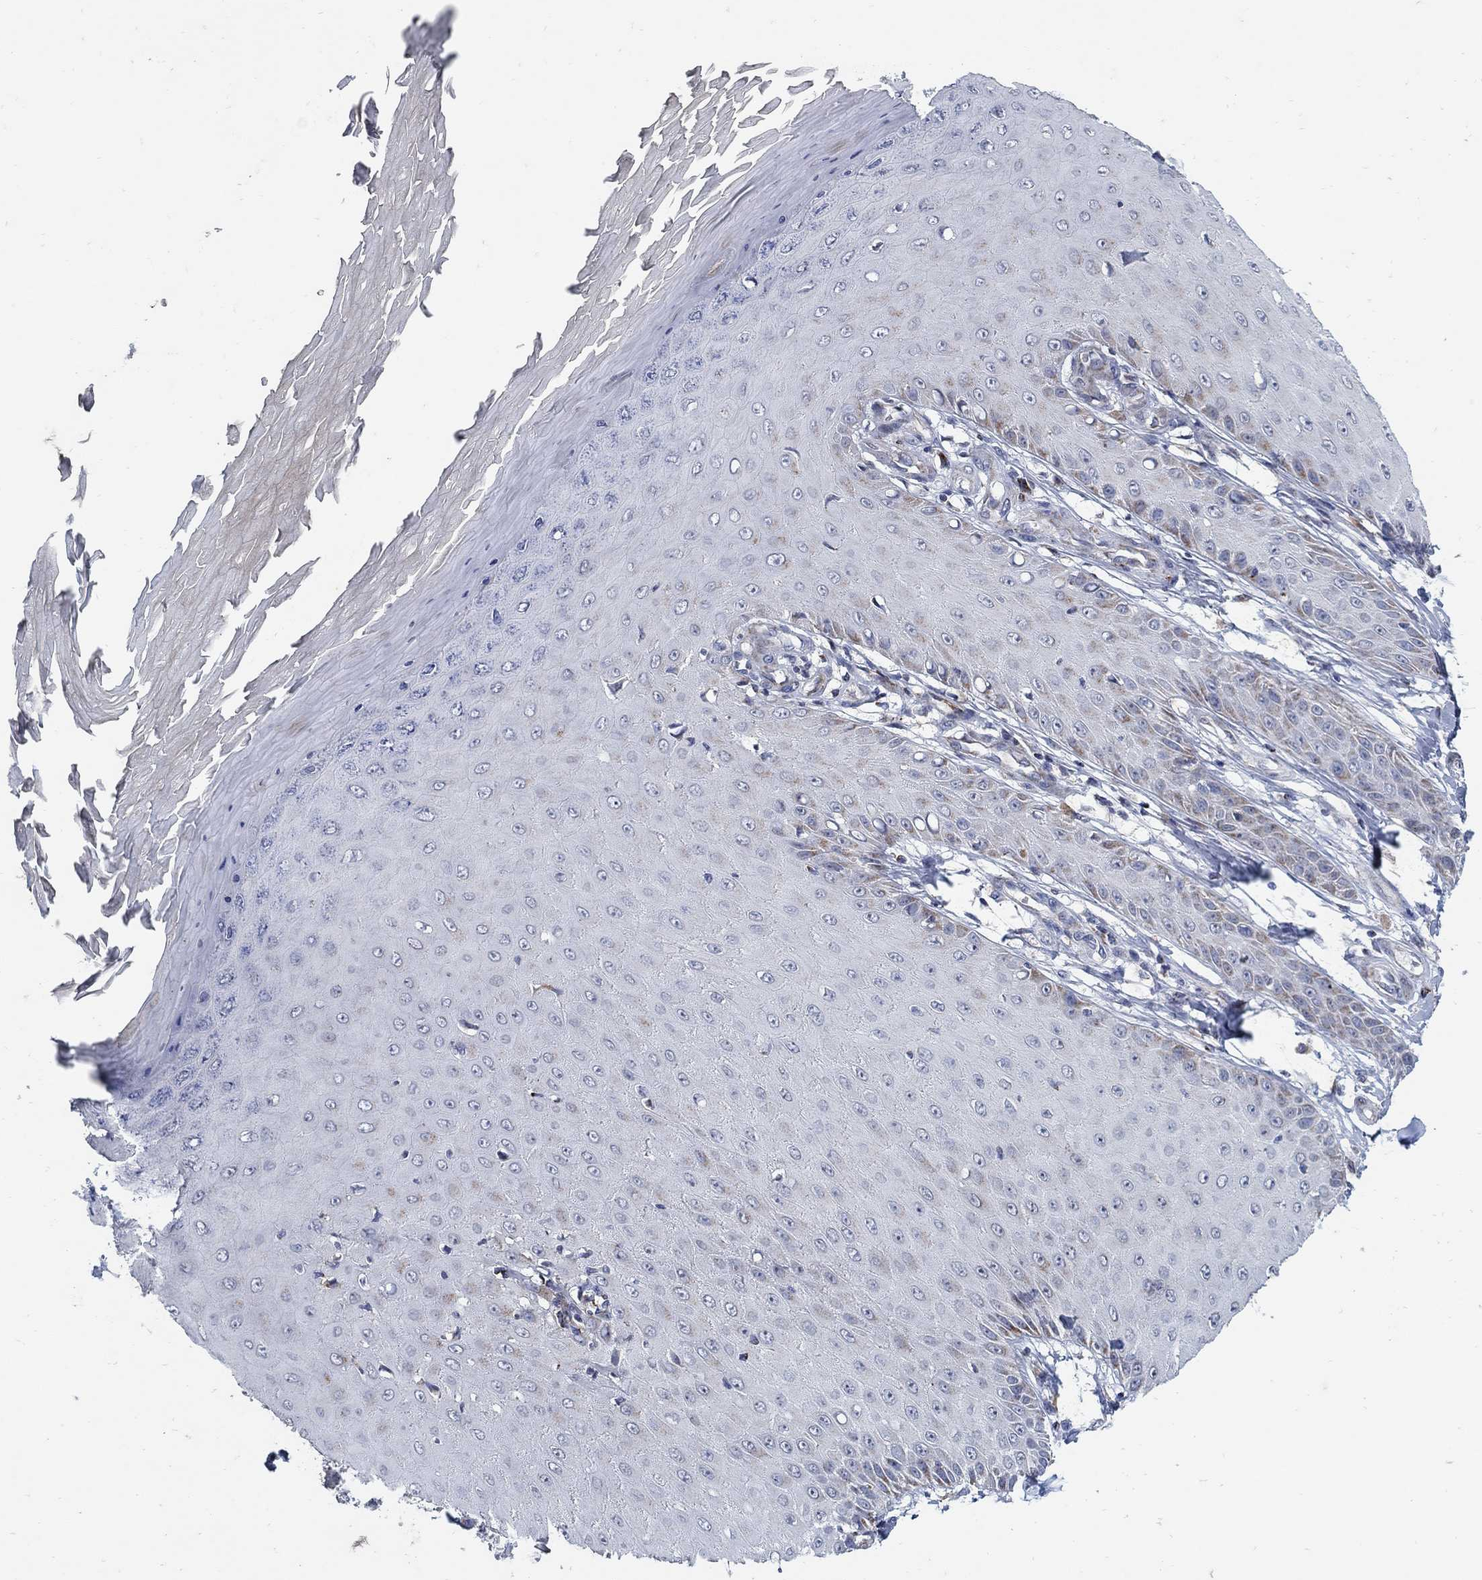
{"staining": {"intensity": "moderate", "quantity": "<25%", "location": "cytoplasmic/membranous"}, "tissue": "skin cancer", "cell_type": "Tumor cells", "image_type": "cancer", "snomed": [{"axis": "morphology", "description": "Inflammation, NOS"}, {"axis": "morphology", "description": "Squamous cell carcinoma, NOS"}, {"axis": "topography", "description": "Skin"}], "caption": "Approximately <25% of tumor cells in human skin cancer reveal moderate cytoplasmic/membranous protein expression as visualized by brown immunohistochemical staining.", "gene": "HMX2", "patient": {"sex": "male", "age": 70}}